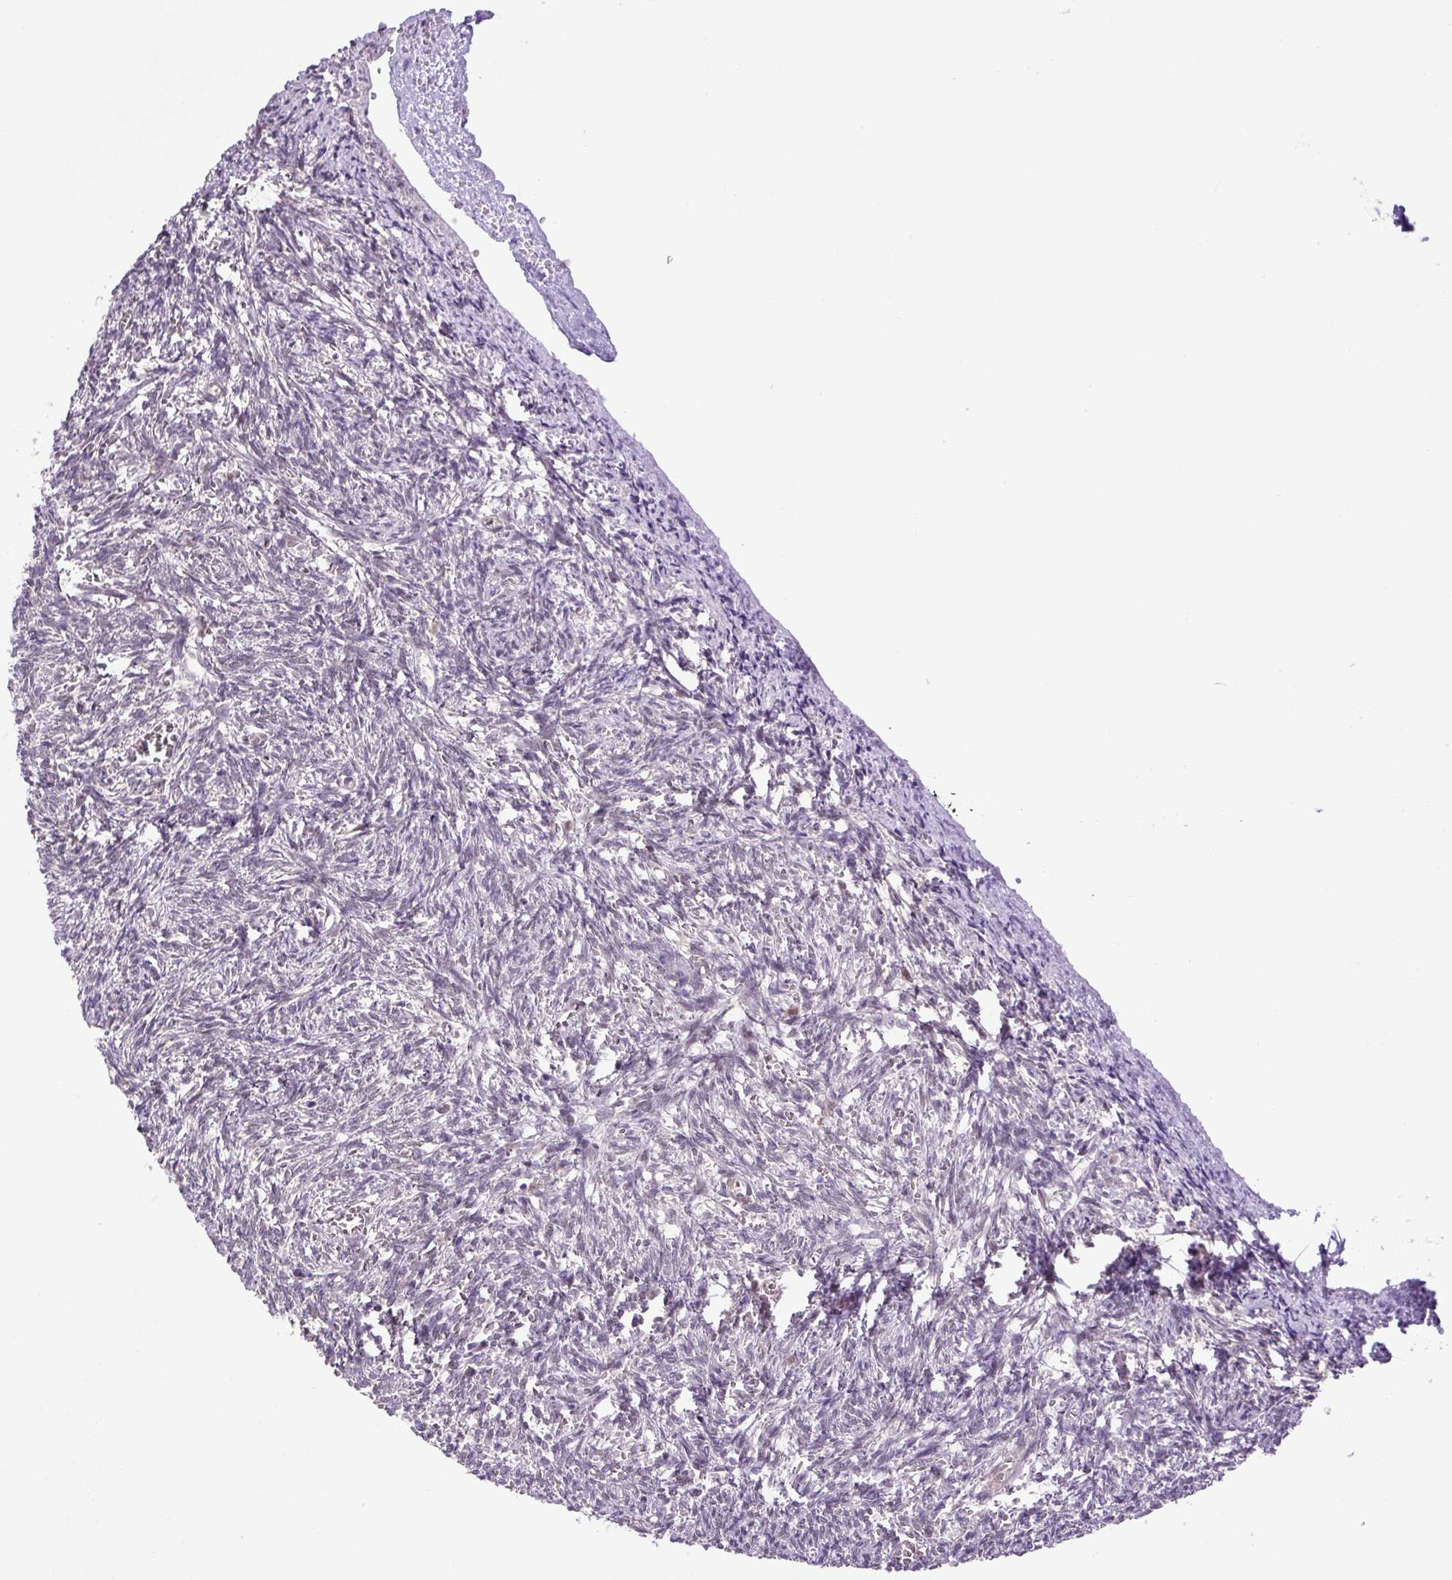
{"staining": {"intensity": "moderate", "quantity": "<25%", "location": "nuclear"}, "tissue": "ovary", "cell_type": "Ovarian stroma cells", "image_type": "normal", "snomed": [{"axis": "morphology", "description": "Normal tissue, NOS"}, {"axis": "topography", "description": "Ovary"}], "caption": "DAB immunohistochemical staining of benign ovary demonstrates moderate nuclear protein expression in about <25% of ovarian stroma cells.", "gene": "KPNA1", "patient": {"sex": "female", "age": 67}}